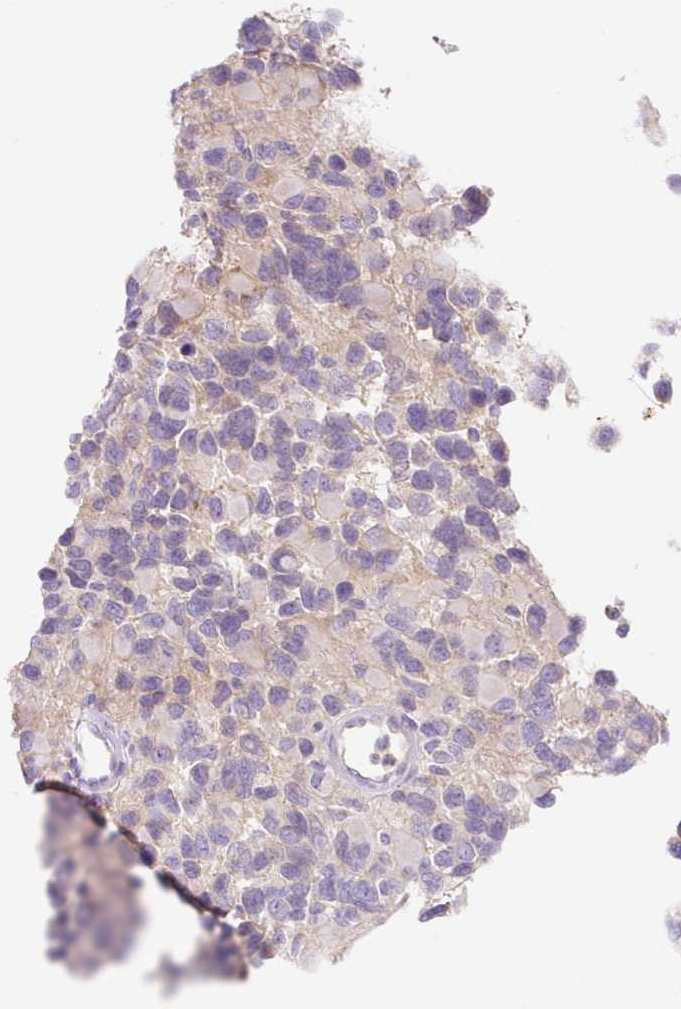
{"staining": {"intensity": "weak", "quantity": "<25%", "location": "cytoplasmic/membranous"}, "tissue": "glioma", "cell_type": "Tumor cells", "image_type": "cancer", "snomed": [{"axis": "morphology", "description": "Glioma, malignant, High grade"}, {"axis": "topography", "description": "Brain"}], "caption": "Immunohistochemical staining of human malignant glioma (high-grade) reveals no significant expression in tumor cells.", "gene": "LYVE1", "patient": {"sex": "male", "age": 77}}